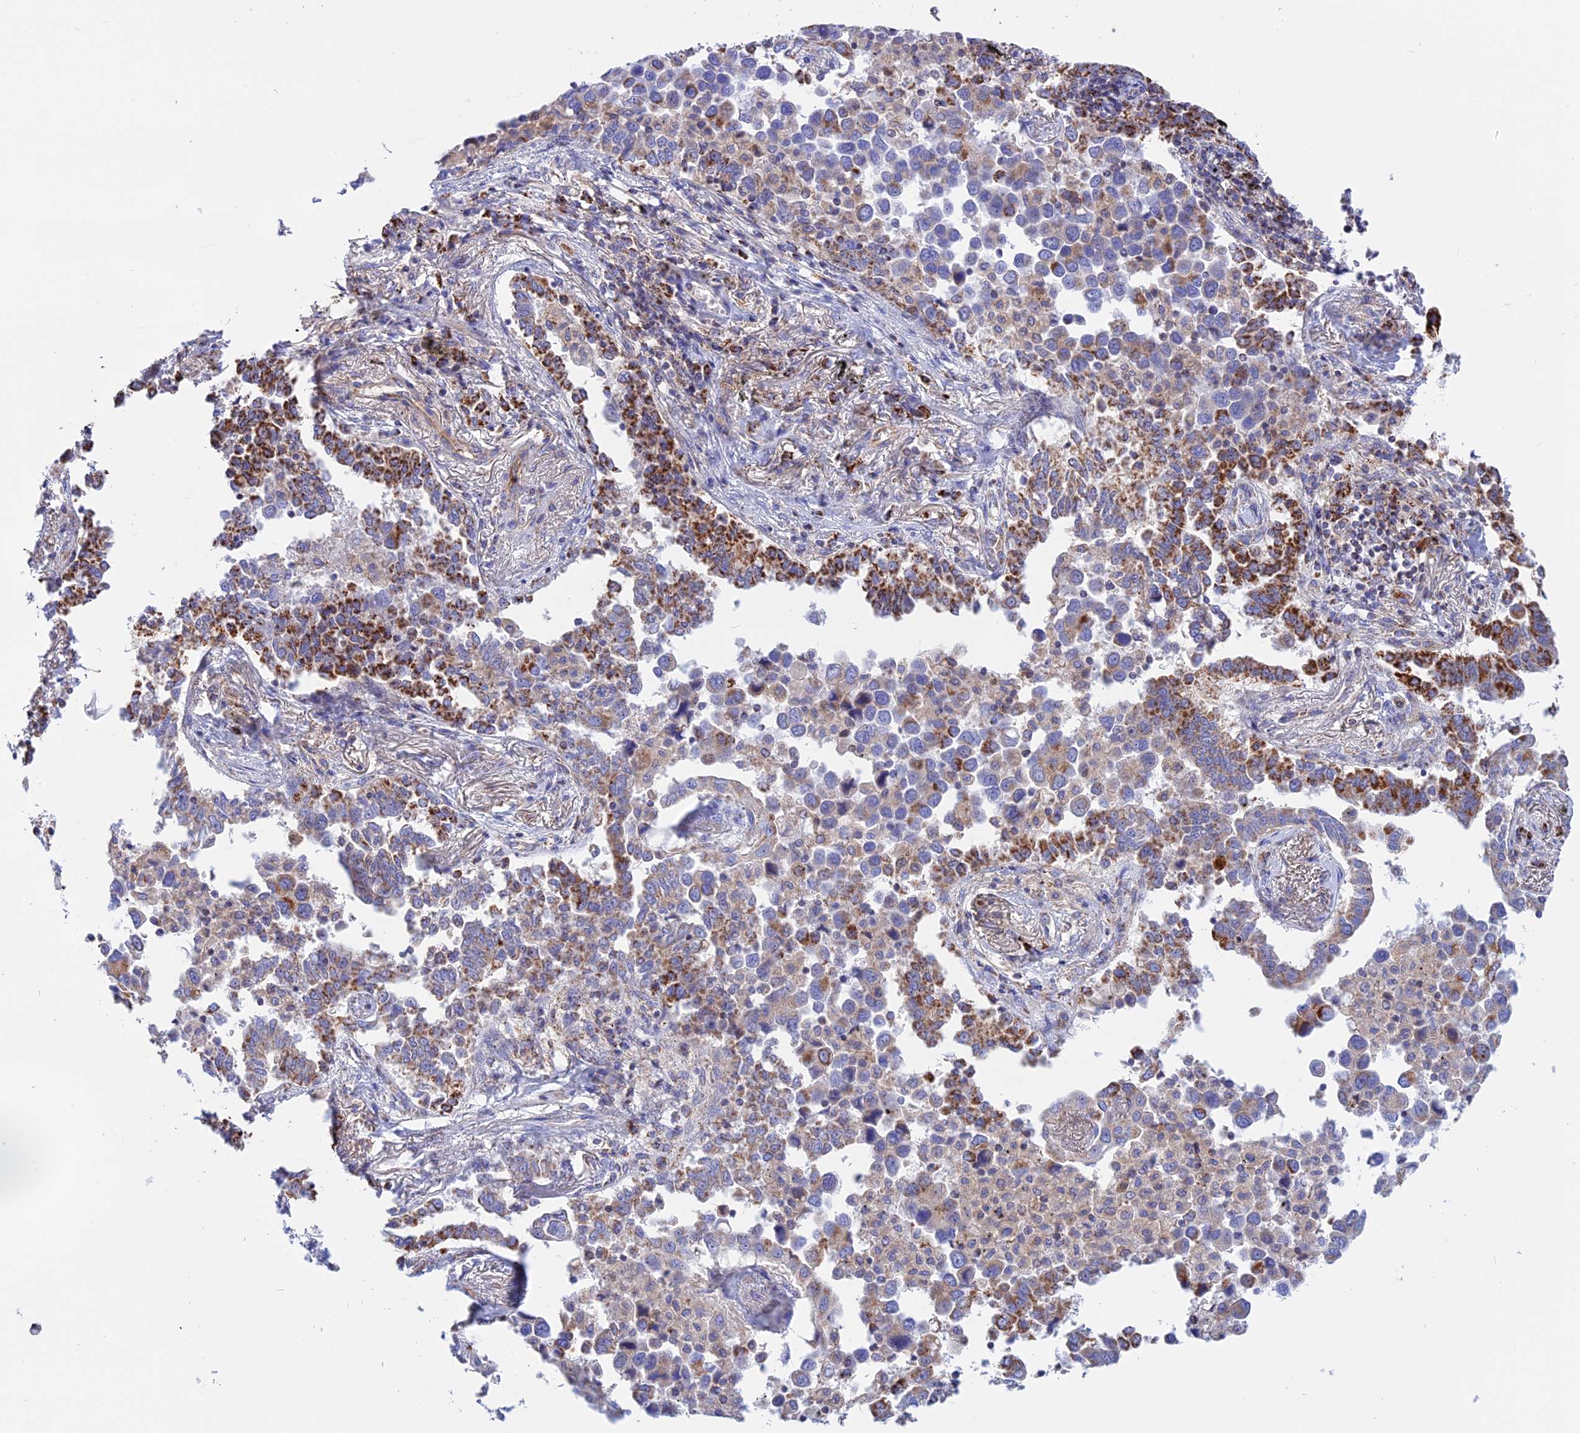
{"staining": {"intensity": "strong", "quantity": "25%-75%", "location": "cytoplasmic/membranous"}, "tissue": "lung cancer", "cell_type": "Tumor cells", "image_type": "cancer", "snomed": [{"axis": "morphology", "description": "Adenocarcinoma, NOS"}, {"axis": "topography", "description": "Lung"}], "caption": "The photomicrograph exhibits immunohistochemical staining of lung cancer. There is strong cytoplasmic/membranous positivity is identified in approximately 25%-75% of tumor cells.", "gene": "GCDH", "patient": {"sex": "male", "age": 67}}